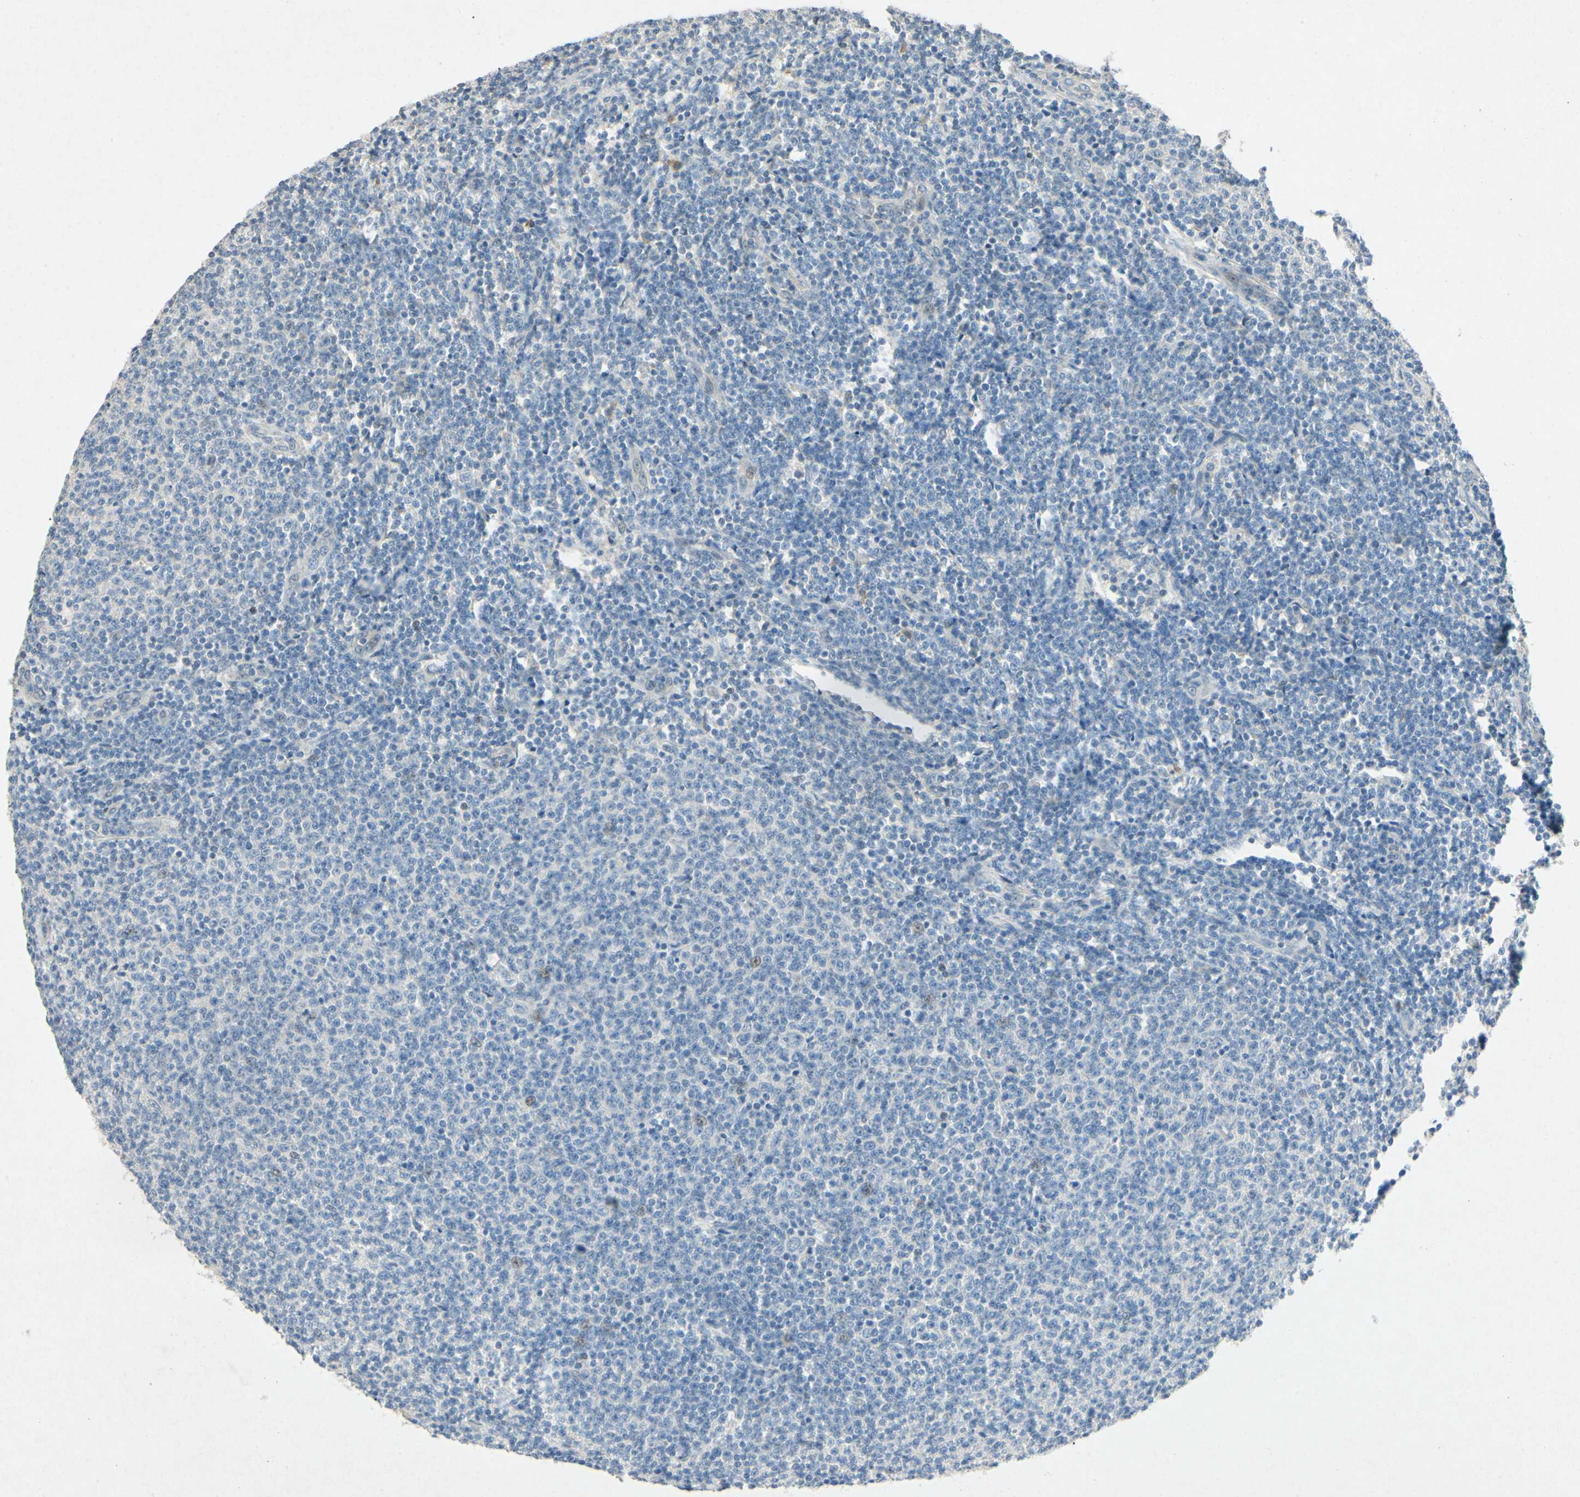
{"staining": {"intensity": "negative", "quantity": "none", "location": "none"}, "tissue": "lymphoma", "cell_type": "Tumor cells", "image_type": "cancer", "snomed": [{"axis": "morphology", "description": "Malignant lymphoma, non-Hodgkin's type, Low grade"}, {"axis": "topography", "description": "Lymph node"}], "caption": "Protein analysis of low-grade malignant lymphoma, non-Hodgkin's type demonstrates no significant staining in tumor cells.", "gene": "HSPA1B", "patient": {"sex": "male", "age": 66}}